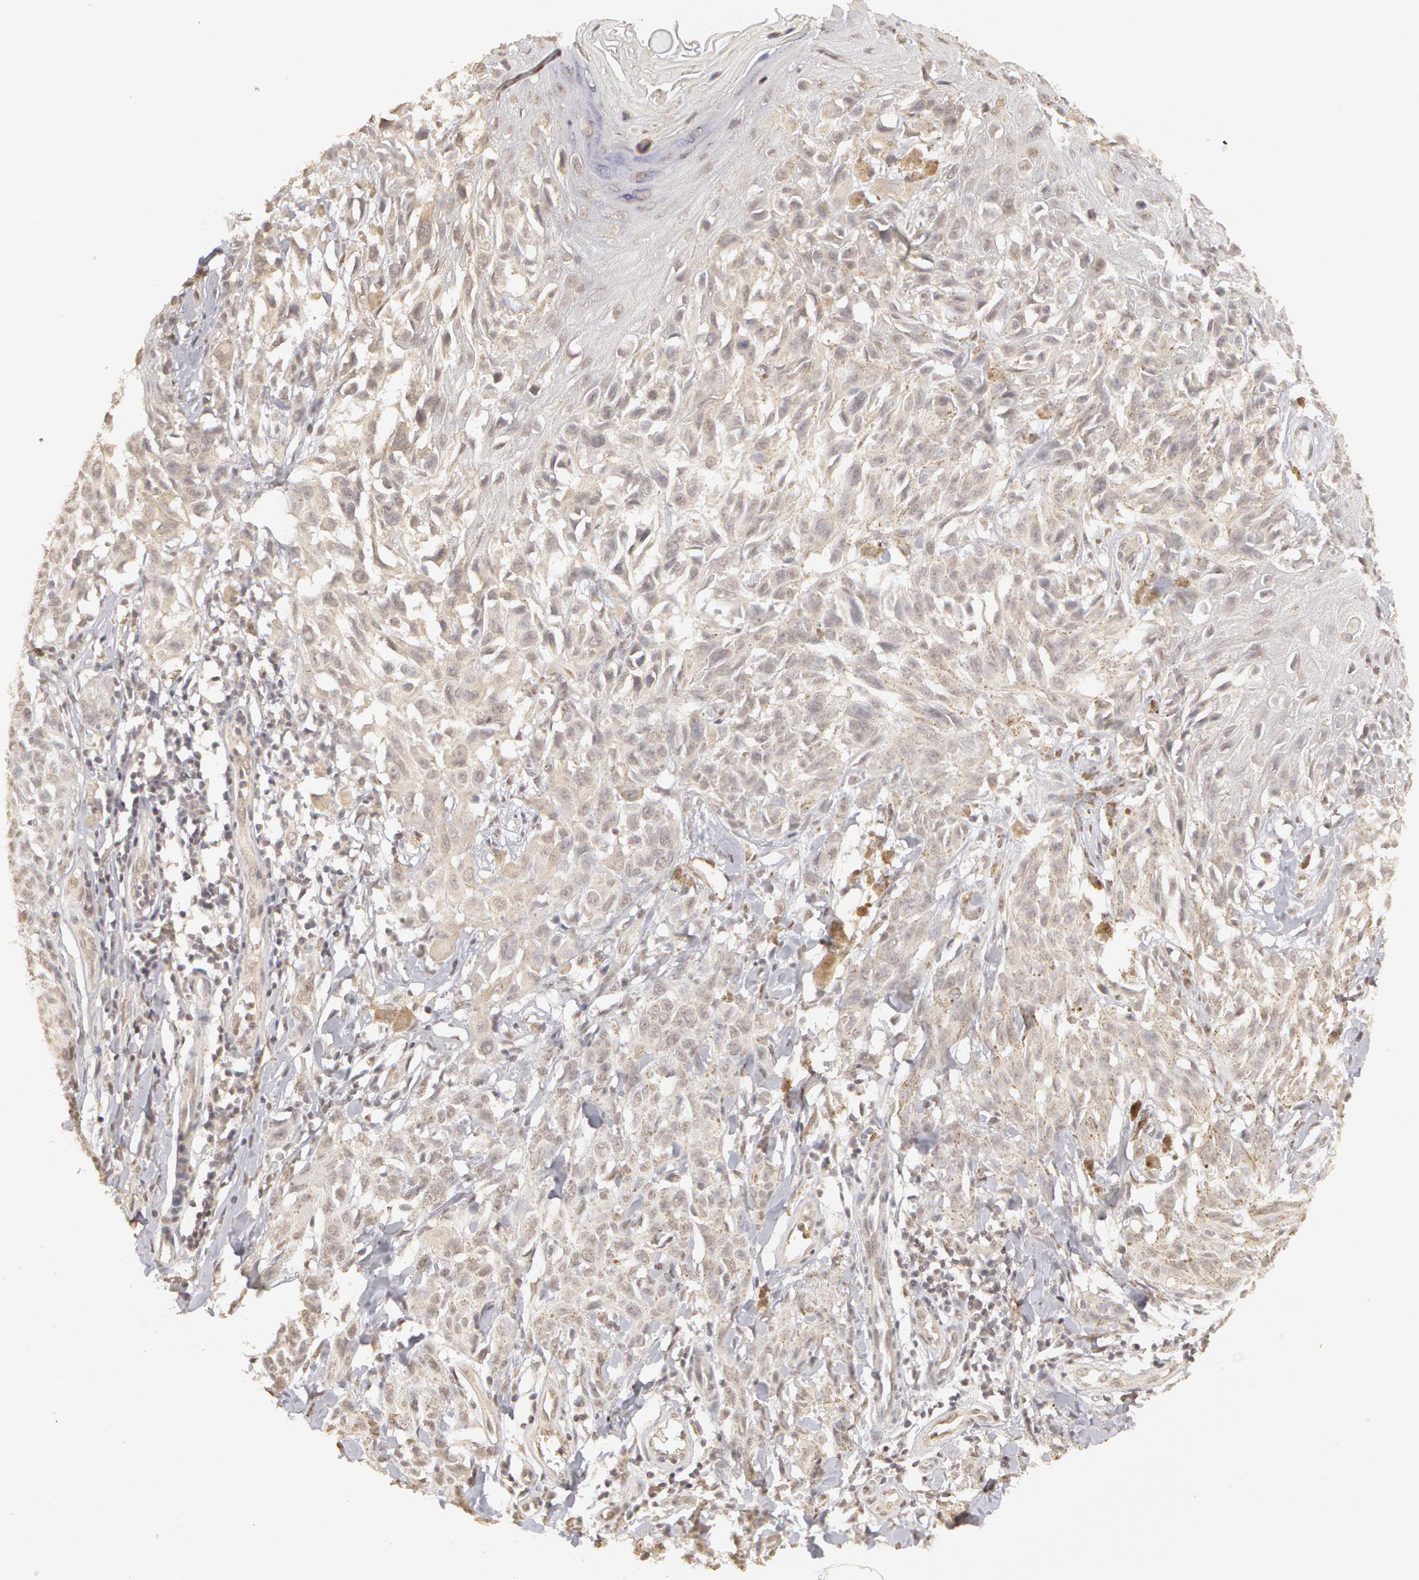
{"staining": {"intensity": "weak", "quantity": ">75%", "location": "cytoplasmic/membranous"}, "tissue": "melanoma", "cell_type": "Tumor cells", "image_type": "cancer", "snomed": [{"axis": "morphology", "description": "Malignant melanoma, NOS"}, {"axis": "topography", "description": "Skin"}], "caption": "Approximately >75% of tumor cells in human melanoma exhibit weak cytoplasmic/membranous protein positivity as visualized by brown immunohistochemical staining.", "gene": "ADAM10", "patient": {"sex": "female", "age": 77}}